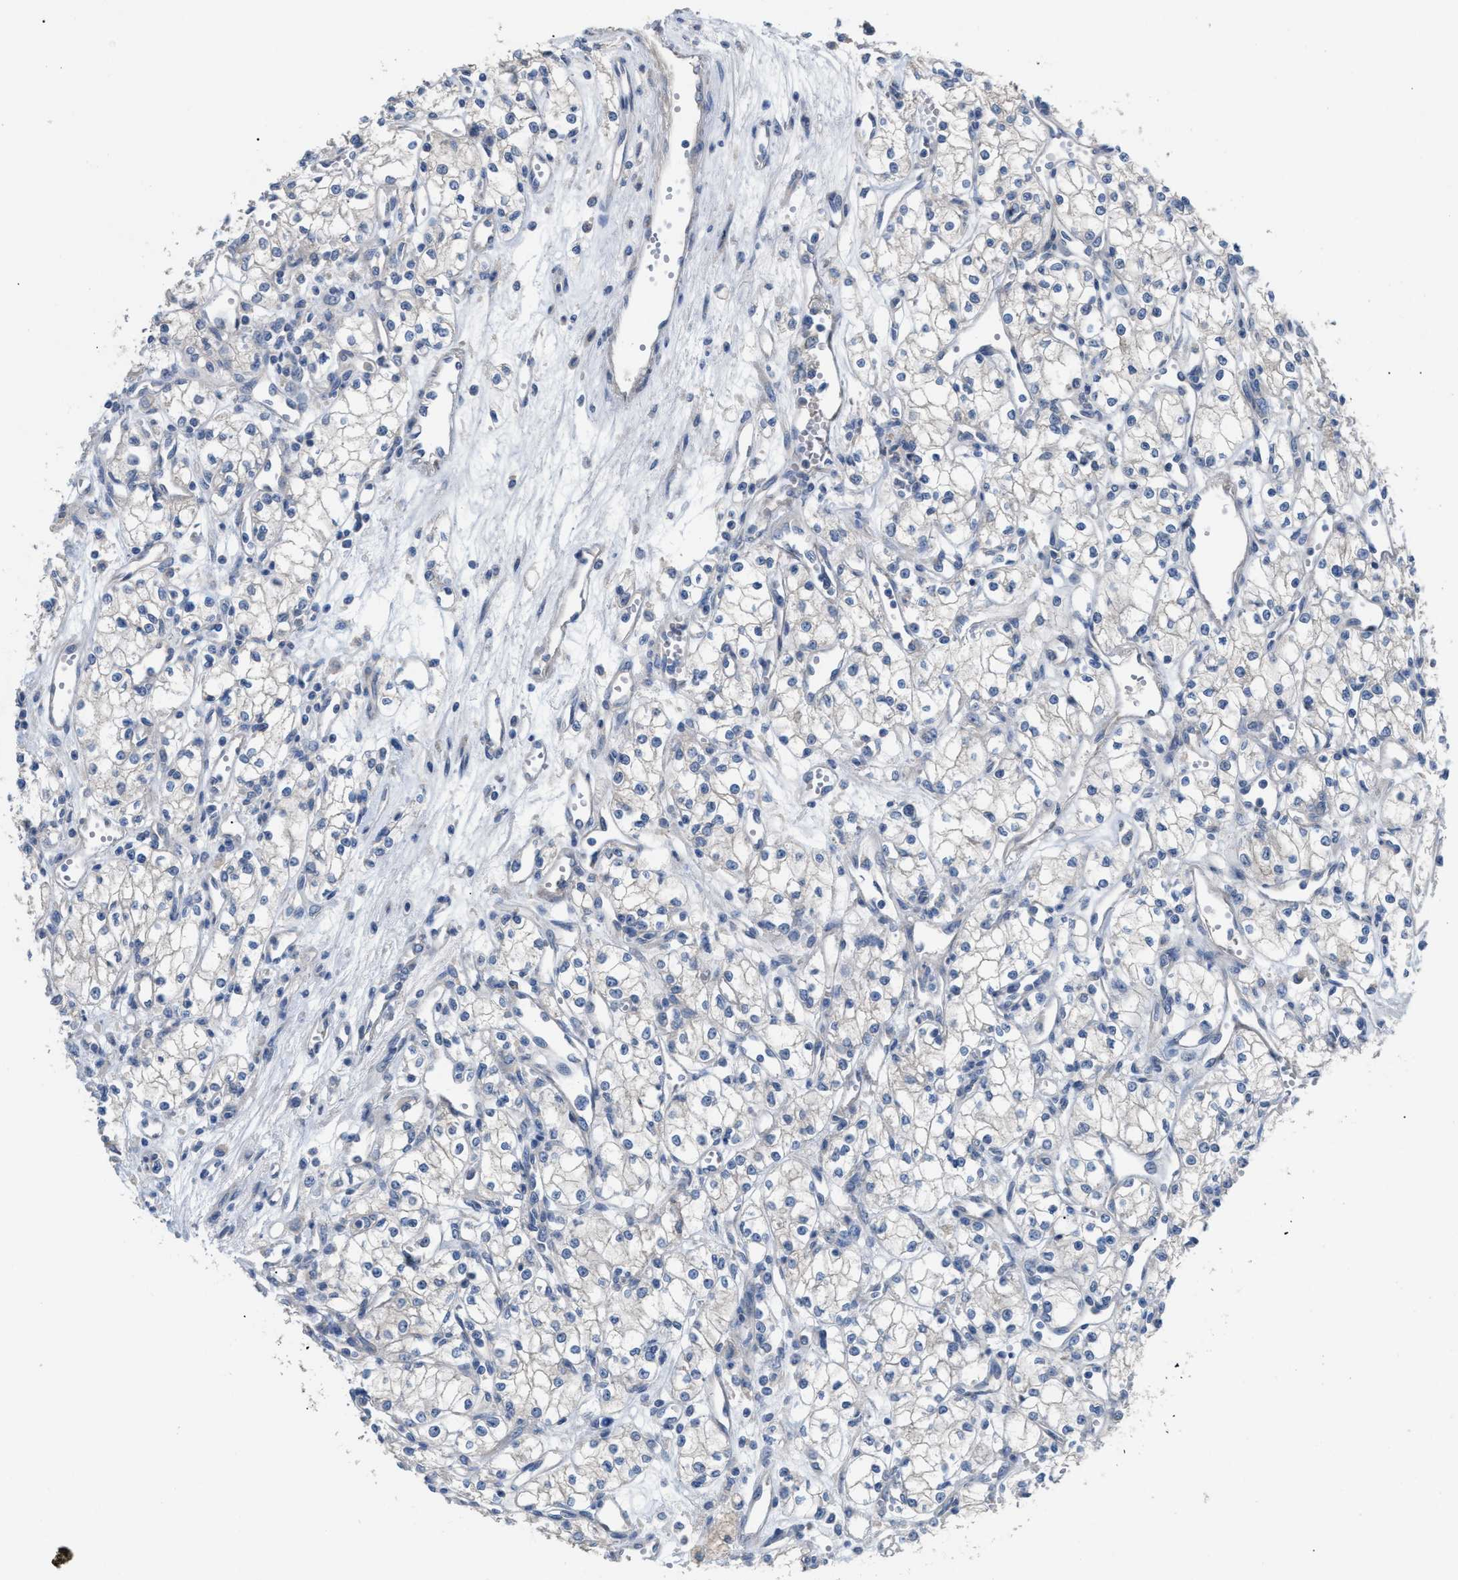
{"staining": {"intensity": "negative", "quantity": "none", "location": "none"}, "tissue": "renal cancer", "cell_type": "Tumor cells", "image_type": "cancer", "snomed": [{"axis": "morphology", "description": "Adenocarcinoma, NOS"}, {"axis": "topography", "description": "Kidney"}], "caption": "The micrograph shows no significant staining in tumor cells of renal cancer.", "gene": "DHX58", "patient": {"sex": "male", "age": 59}}